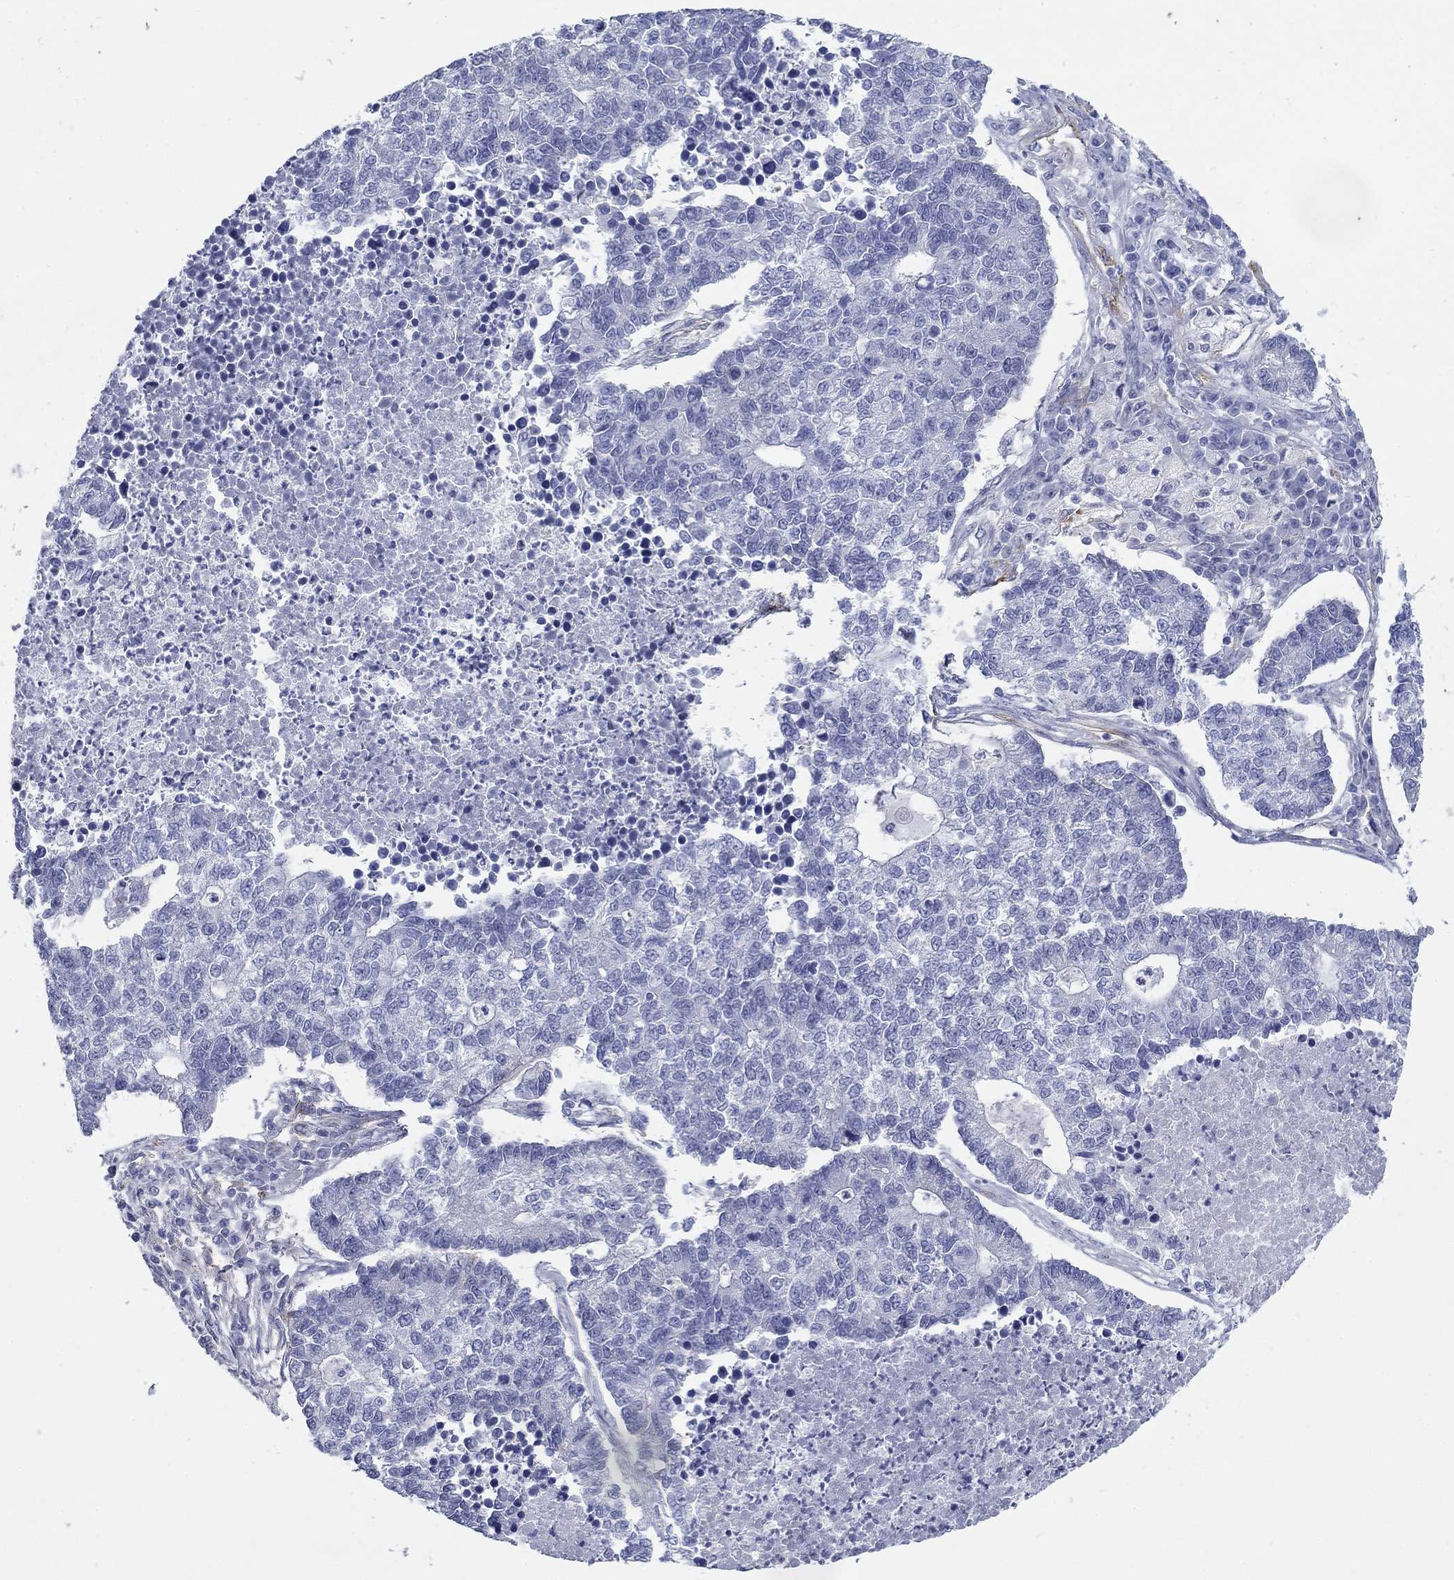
{"staining": {"intensity": "negative", "quantity": "none", "location": "none"}, "tissue": "lung cancer", "cell_type": "Tumor cells", "image_type": "cancer", "snomed": [{"axis": "morphology", "description": "Adenocarcinoma, NOS"}, {"axis": "topography", "description": "Lung"}], "caption": "Human lung cancer (adenocarcinoma) stained for a protein using immunohistochemistry (IHC) demonstrates no expression in tumor cells.", "gene": "GPC1", "patient": {"sex": "male", "age": 57}}